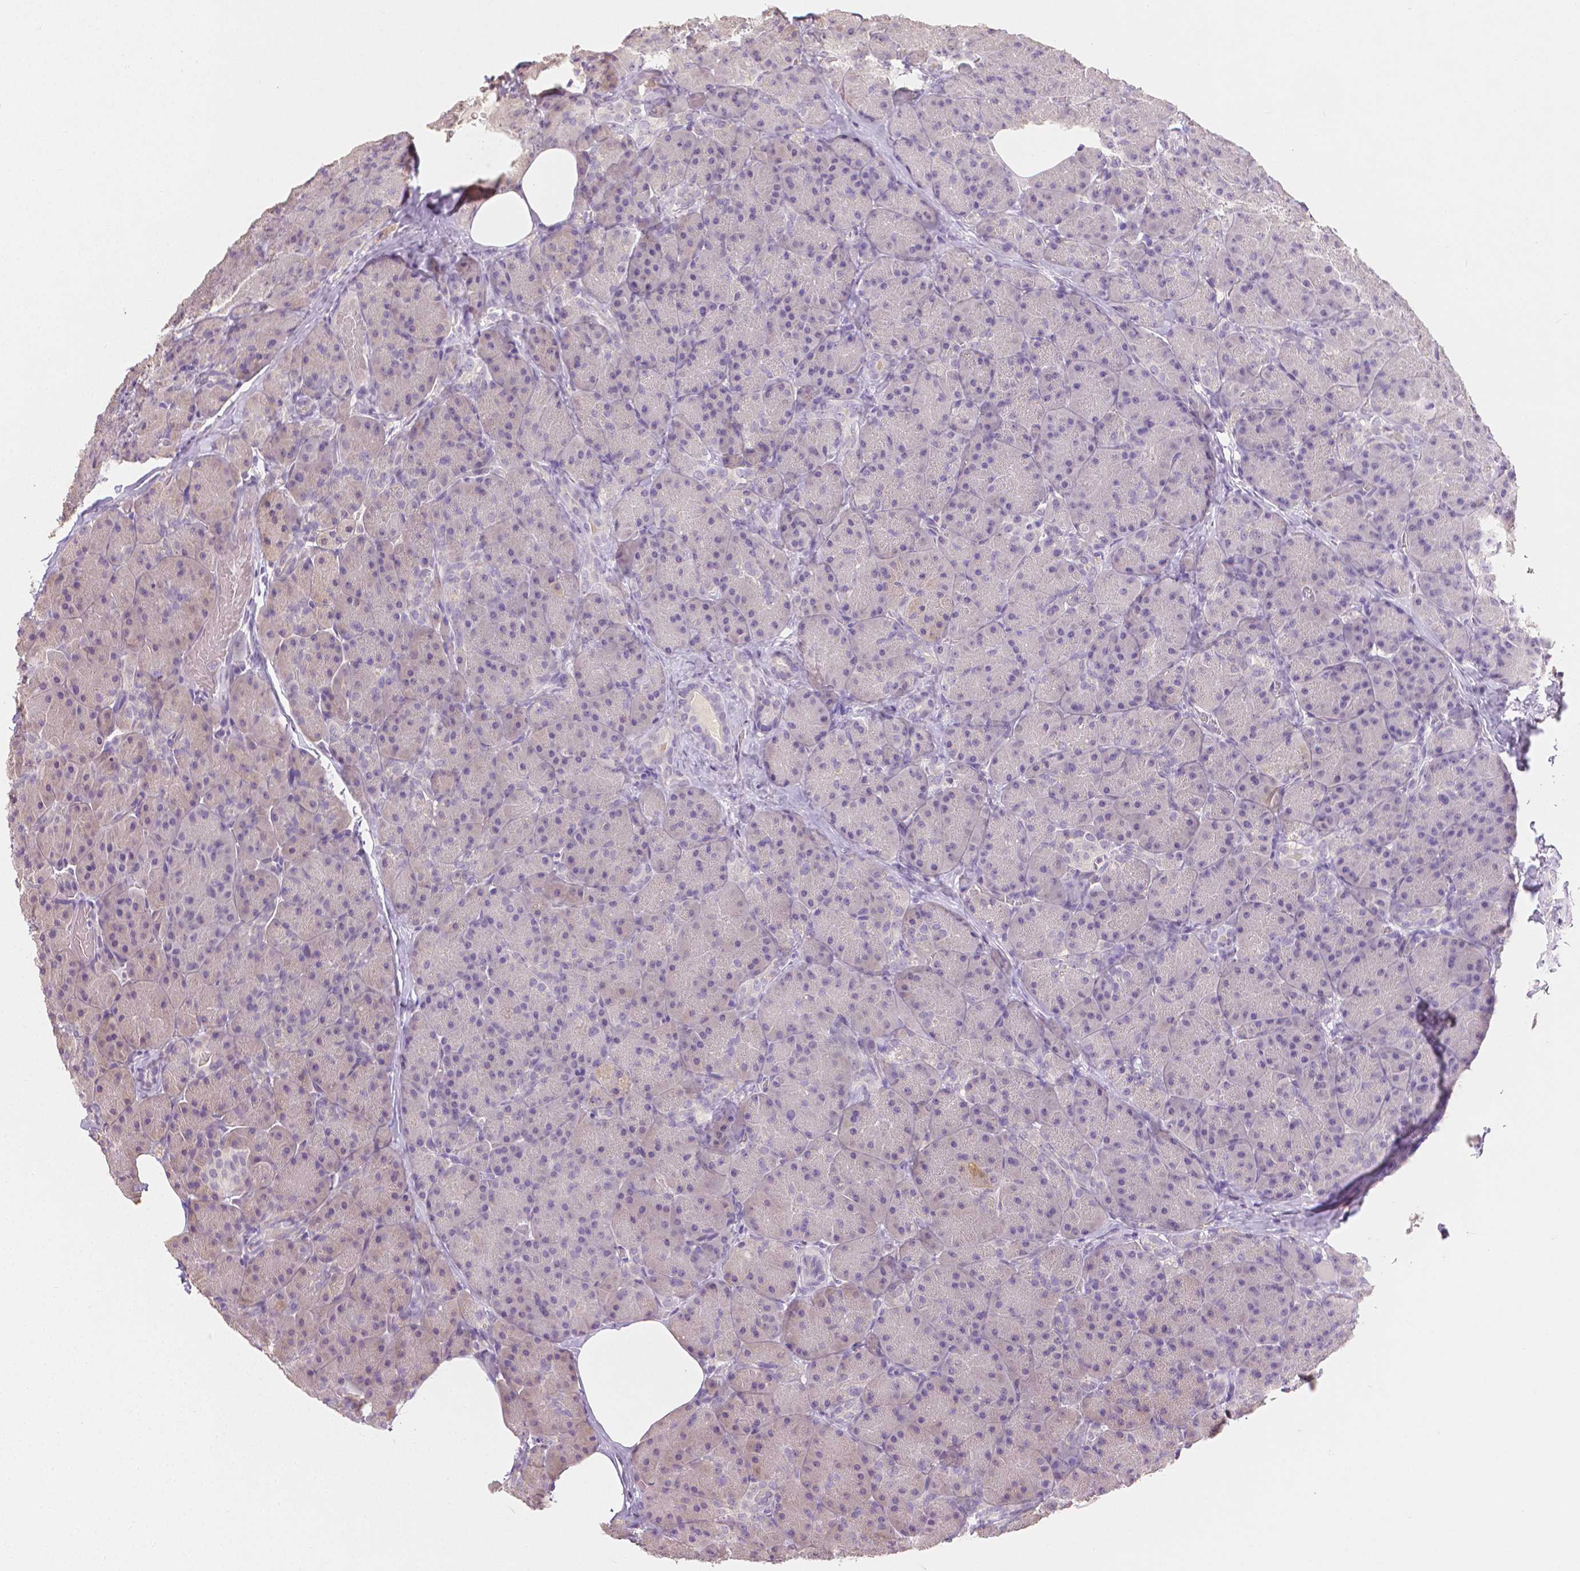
{"staining": {"intensity": "negative", "quantity": "none", "location": "none"}, "tissue": "pancreas", "cell_type": "Exocrine glandular cells", "image_type": "normal", "snomed": [{"axis": "morphology", "description": "Normal tissue, NOS"}, {"axis": "topography", "description": "Pancreas"}], "caption": "Immunohistochemistry (IHC) photomicrograph of normal pancreas: pancreas stained with DAB (3,3'-diaminobenzidine) displays no significant protein expression in exocrine glandular cells.", "gene": "TGM1", "patient": {"sex": "male", "age": 57}}